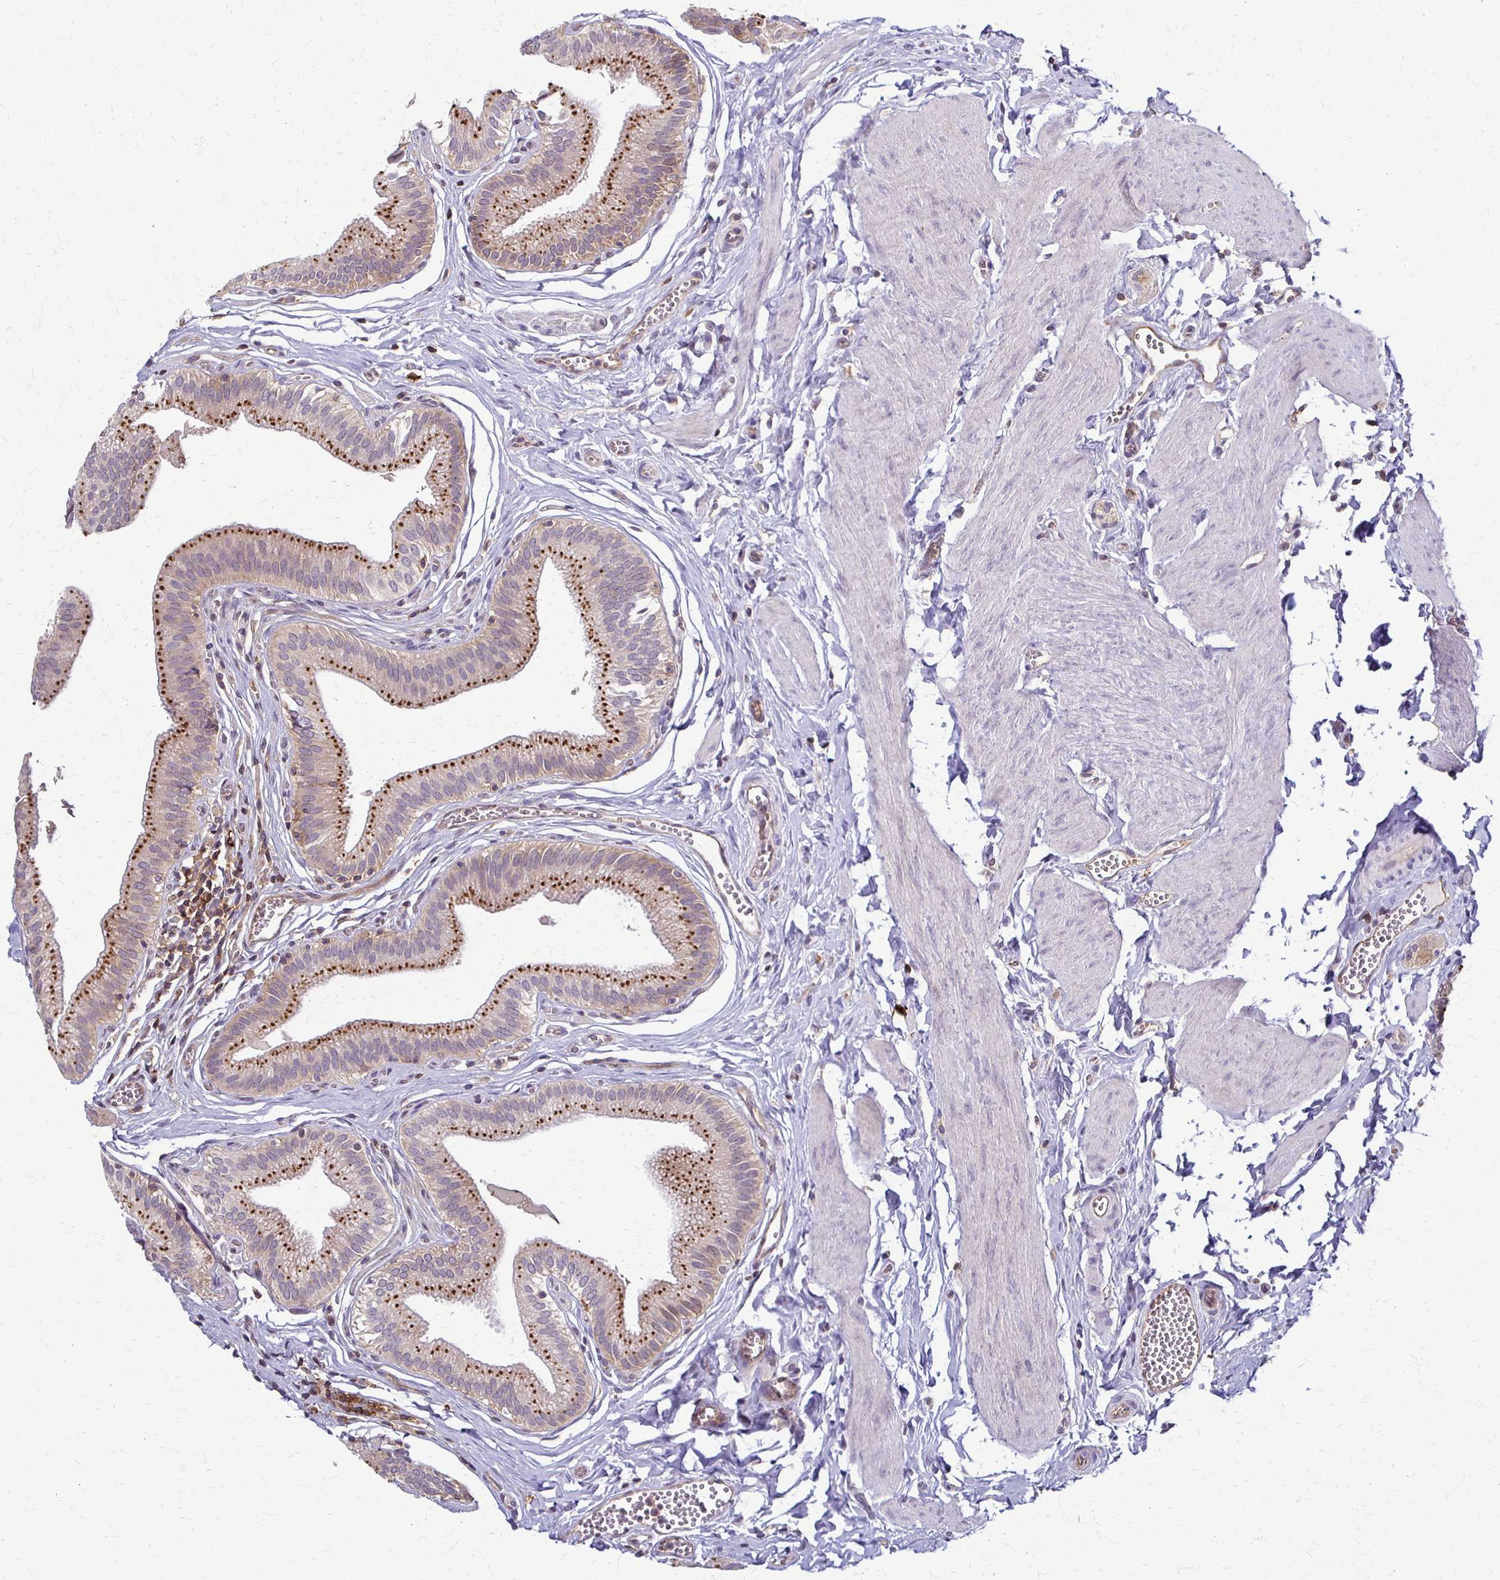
{"staining": {"intensity": "moderate", "quantity": ">75%", "location": "cytoplasmic/membranous"}, "tissue": "gallbladder", "cell_type": "Glandular cells", "image_type": "normal", "snomed": [{"axis": "morphology", "description": "Normal tissue, NOS"}, {"axis": "topography", "description": "Gallbladder"}, {"axis": "topography", "description": "Peripheral nerve tissue"}], "caption": "High-magnification brightfield microscopy of normal gallbladder stained with DAB (brown) and counterstained with hematoxylin (blue). glandular cells exhibit moderate cytoplasmic/membranous expression is identified in approximately>75% of cells.", "gene": "SLC9A9", "patient": {"sex": "male", "age": 17}}